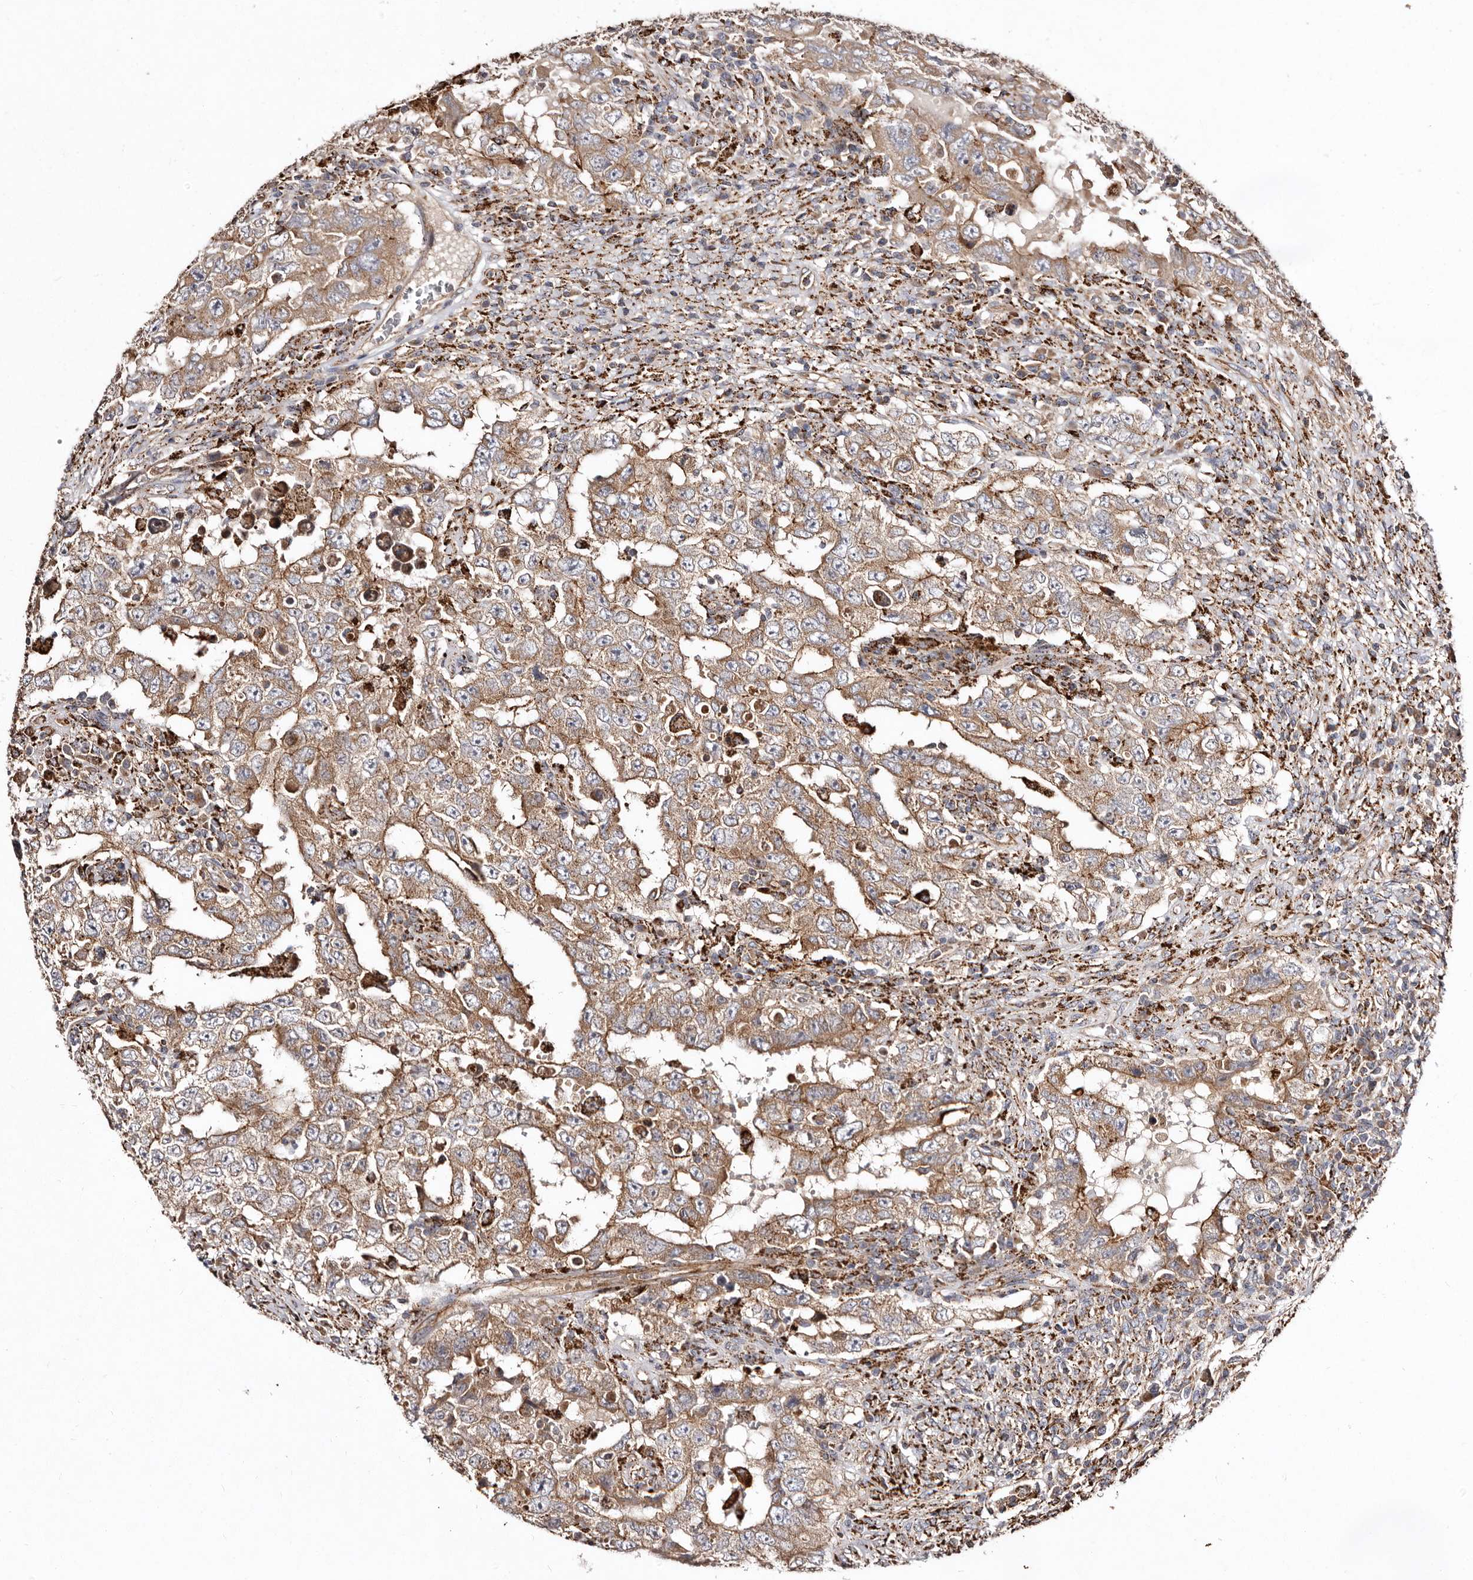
{"staining": {"intensity": "moderate", "quantity": ">75%", "location": "cytoplasmic/membranous"}, "tissue": "testis cancer", "cell_type": "Tumor cells", "image_type": "cancer", "snomed": [{"axis": "morphology", "description": "Carcinoma, Embryonal, NOS"}, {"axis": "topography", "description": "Testis"}], "caption": "Brown immunohistochemical staining in testis cancer (embryonal carcinoma) demonstrates moderate cytoplasmic/membranous positivity in about >75% of tumor cells. (DAB IHC with brightfield microscopy, high magnification).", "gene": "LUZP1", "patient": {"sex": "male", "age": 26}}